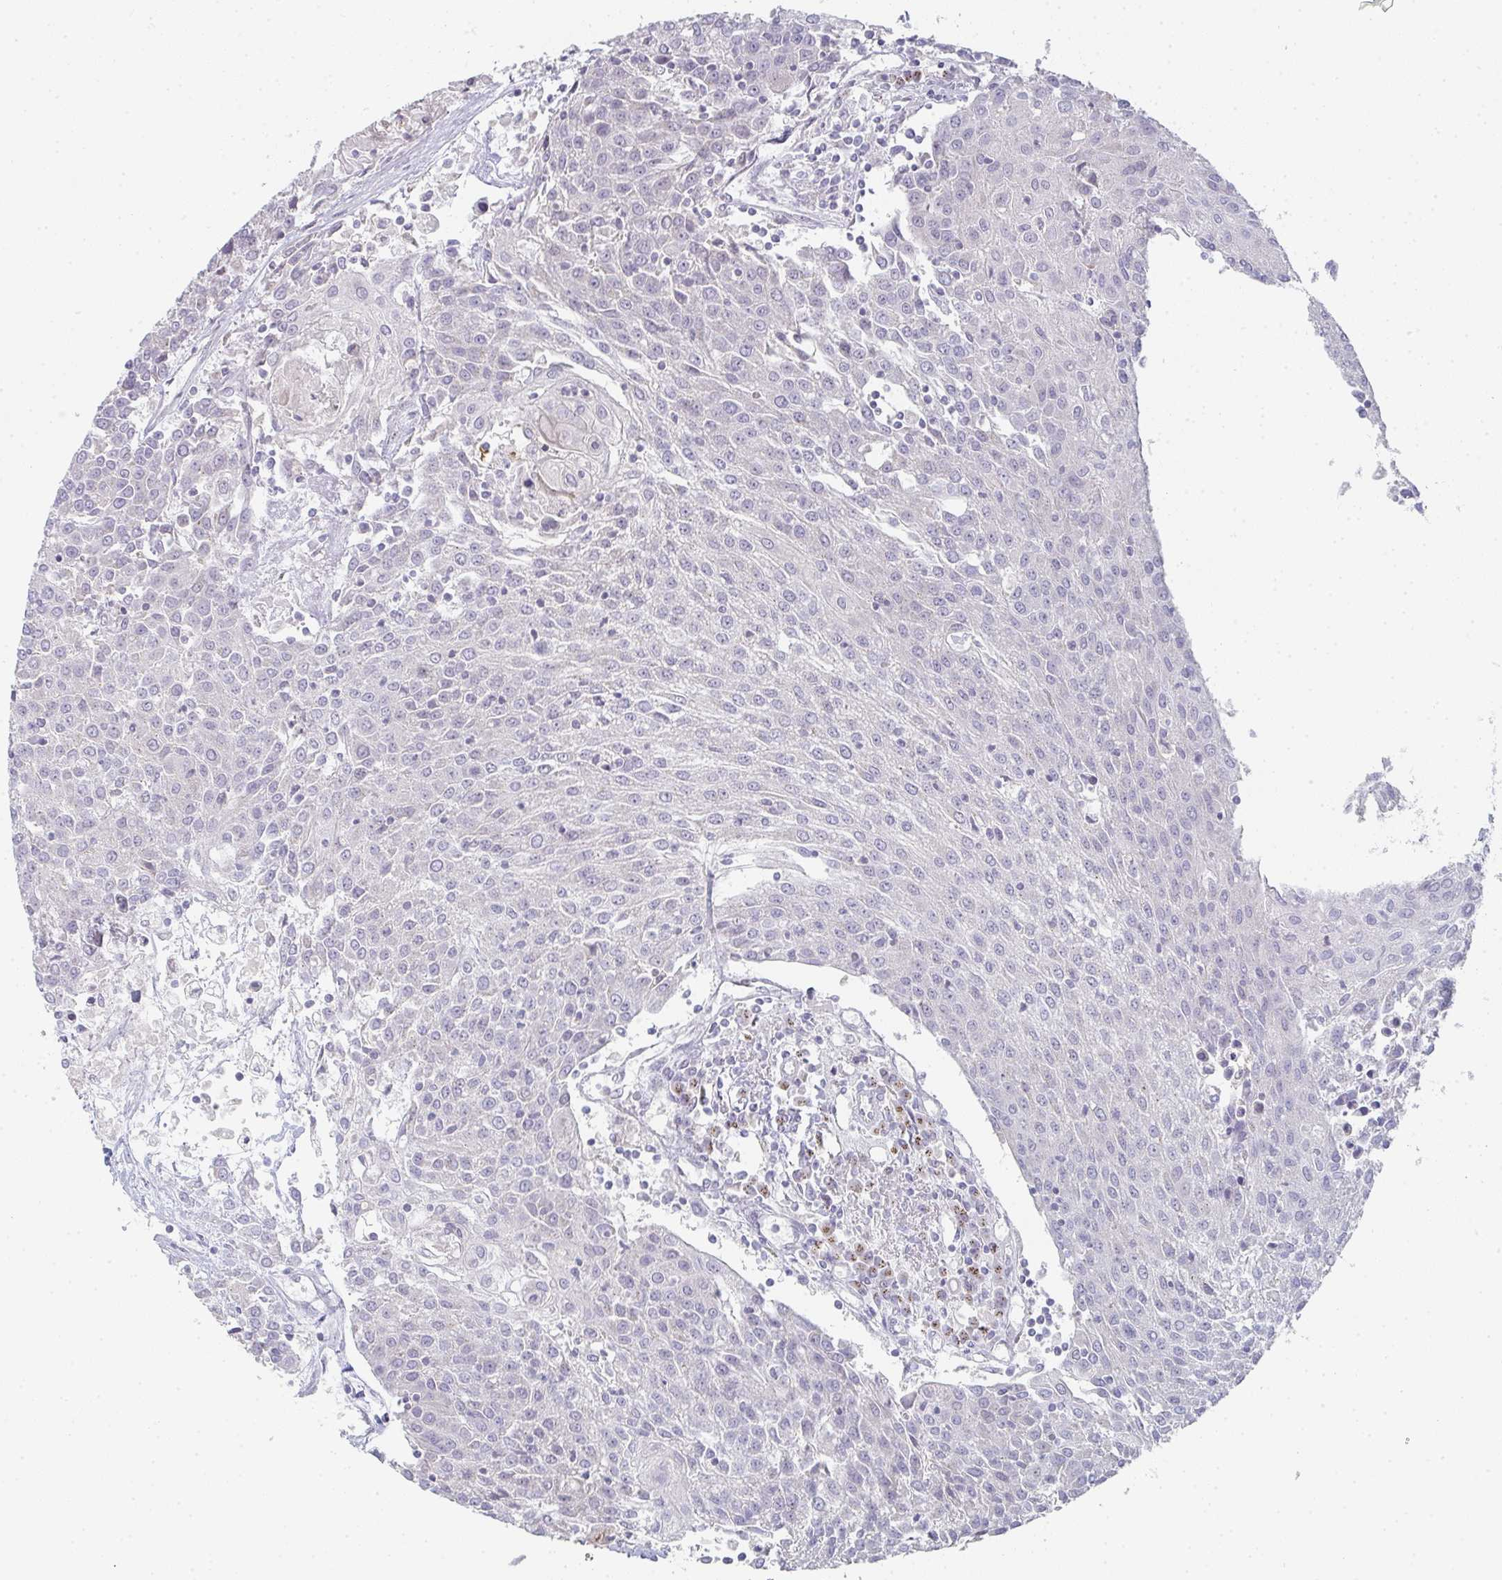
{"staining": {"intensity": "negative", "quantity": "none", "location": "none"}, "tissue": "urothelial cancer", "cell_type": "Tumor cells", "image_type": "cancer", "snomed": [{"axis": "morphology", "description": "Urothelial carcinoma, High grade"}, {"axis": "topography", "description": "Urinary bladder"}], "caption": "Immunohistochemistry (IHC) micrograph of neoplastic tissue: urothelial cancer stained with DAB (3,3'-diaminobenzidine) shows no significant protein staining in tumor cells.", "gene": "ZNF526", "patient": {"sex": "female", "age": 85}}